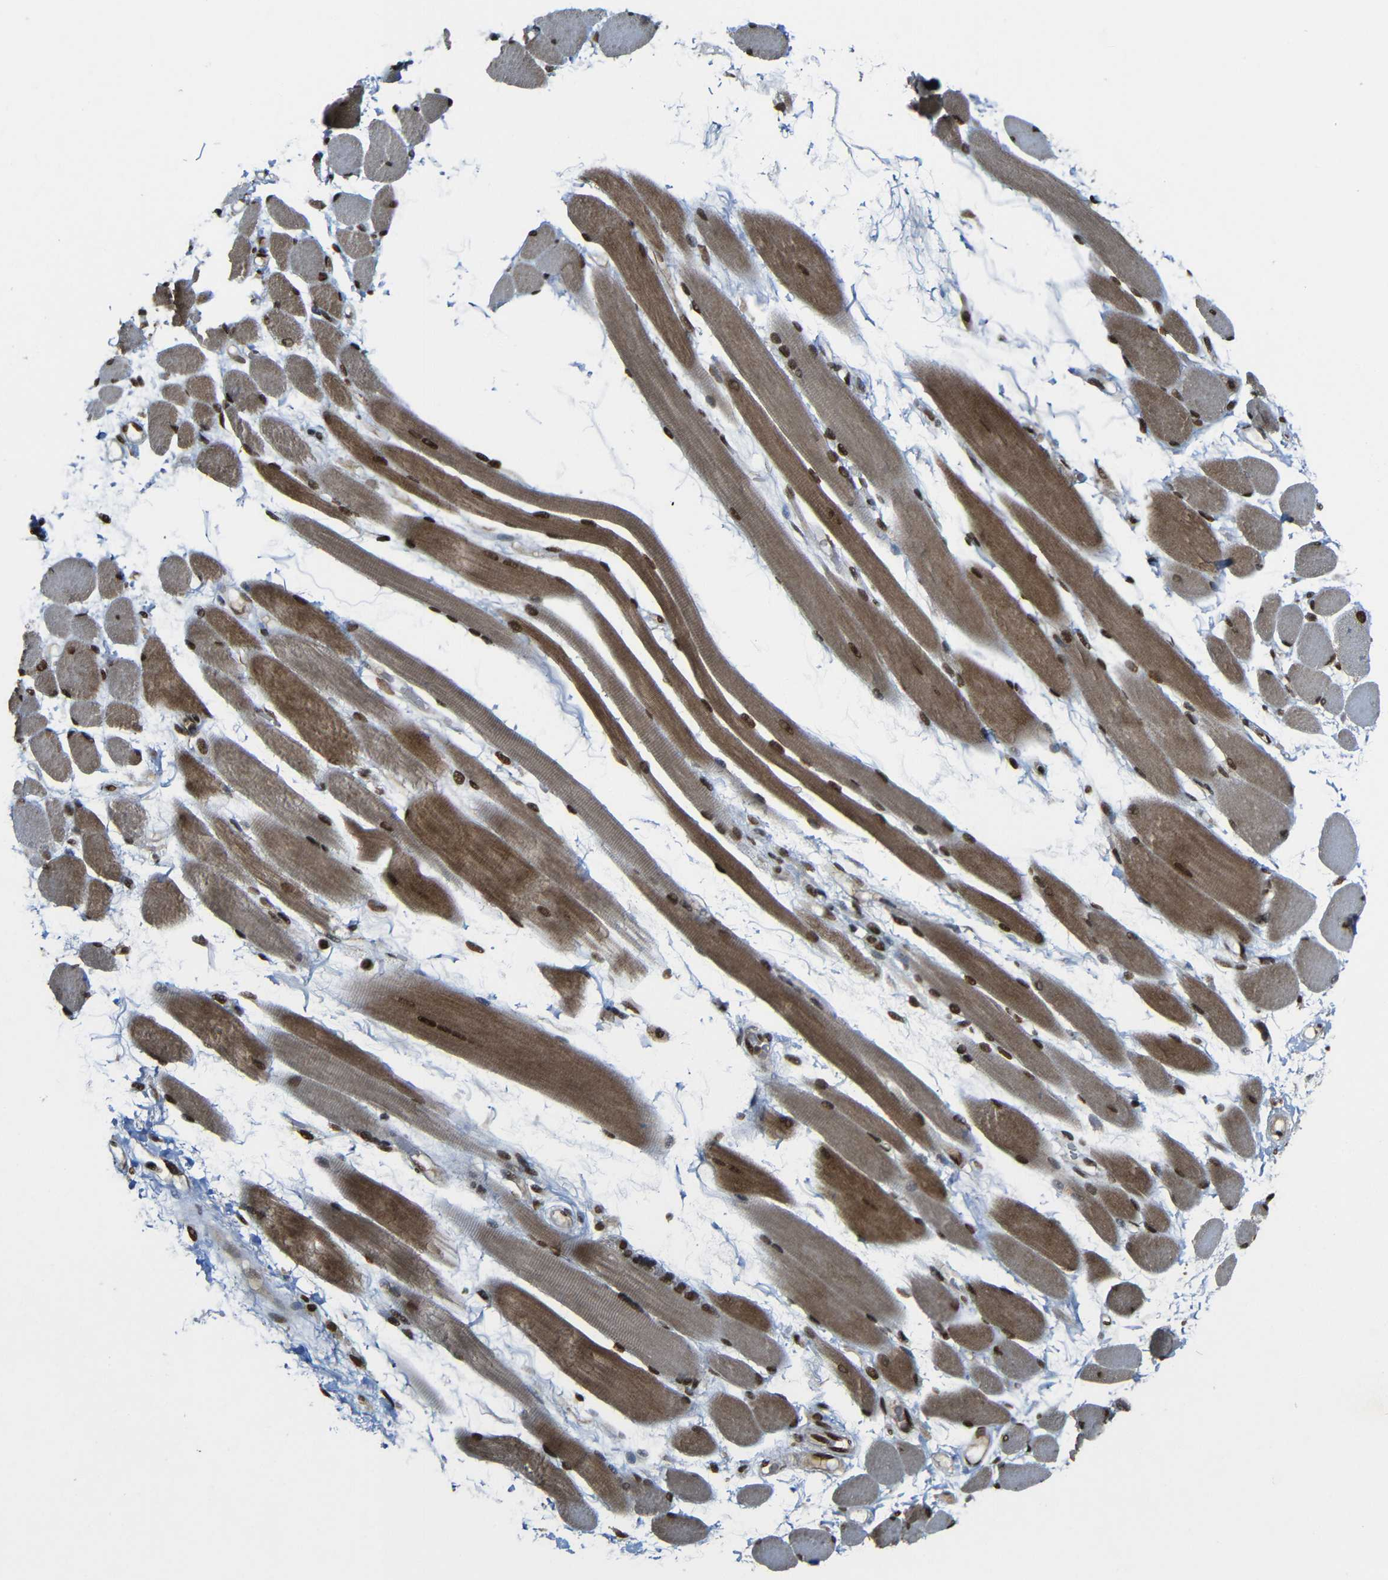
{"staining": {"intensity": "strong", "quantity": ">75%", "location": "cytoplasmic/membranous,nuclear"}, "tissue": "skeletal muscle", "cell_type": "Myocytes", "image_type": "normal", "snomed": [{"axis": "morphology", "description": "Normal tissue, NOS"}, {"axis": "topography", "description": "Skeletal muscle"}, {"axis": "topography", "description": "Peripheral nerve tissue"}], "caption": "Myocytes demonstrate strong cytoplasmic/membranous,nuclear expression in approximately >75% of cells in benign skeletal muscle. The protein is stained brown, and the nuclei are stained in blue (DAB IHC with brightfield microscopy, high magnification).", "gene": "TCF7L2", "patient": {"sex": "female", "age": 84}}